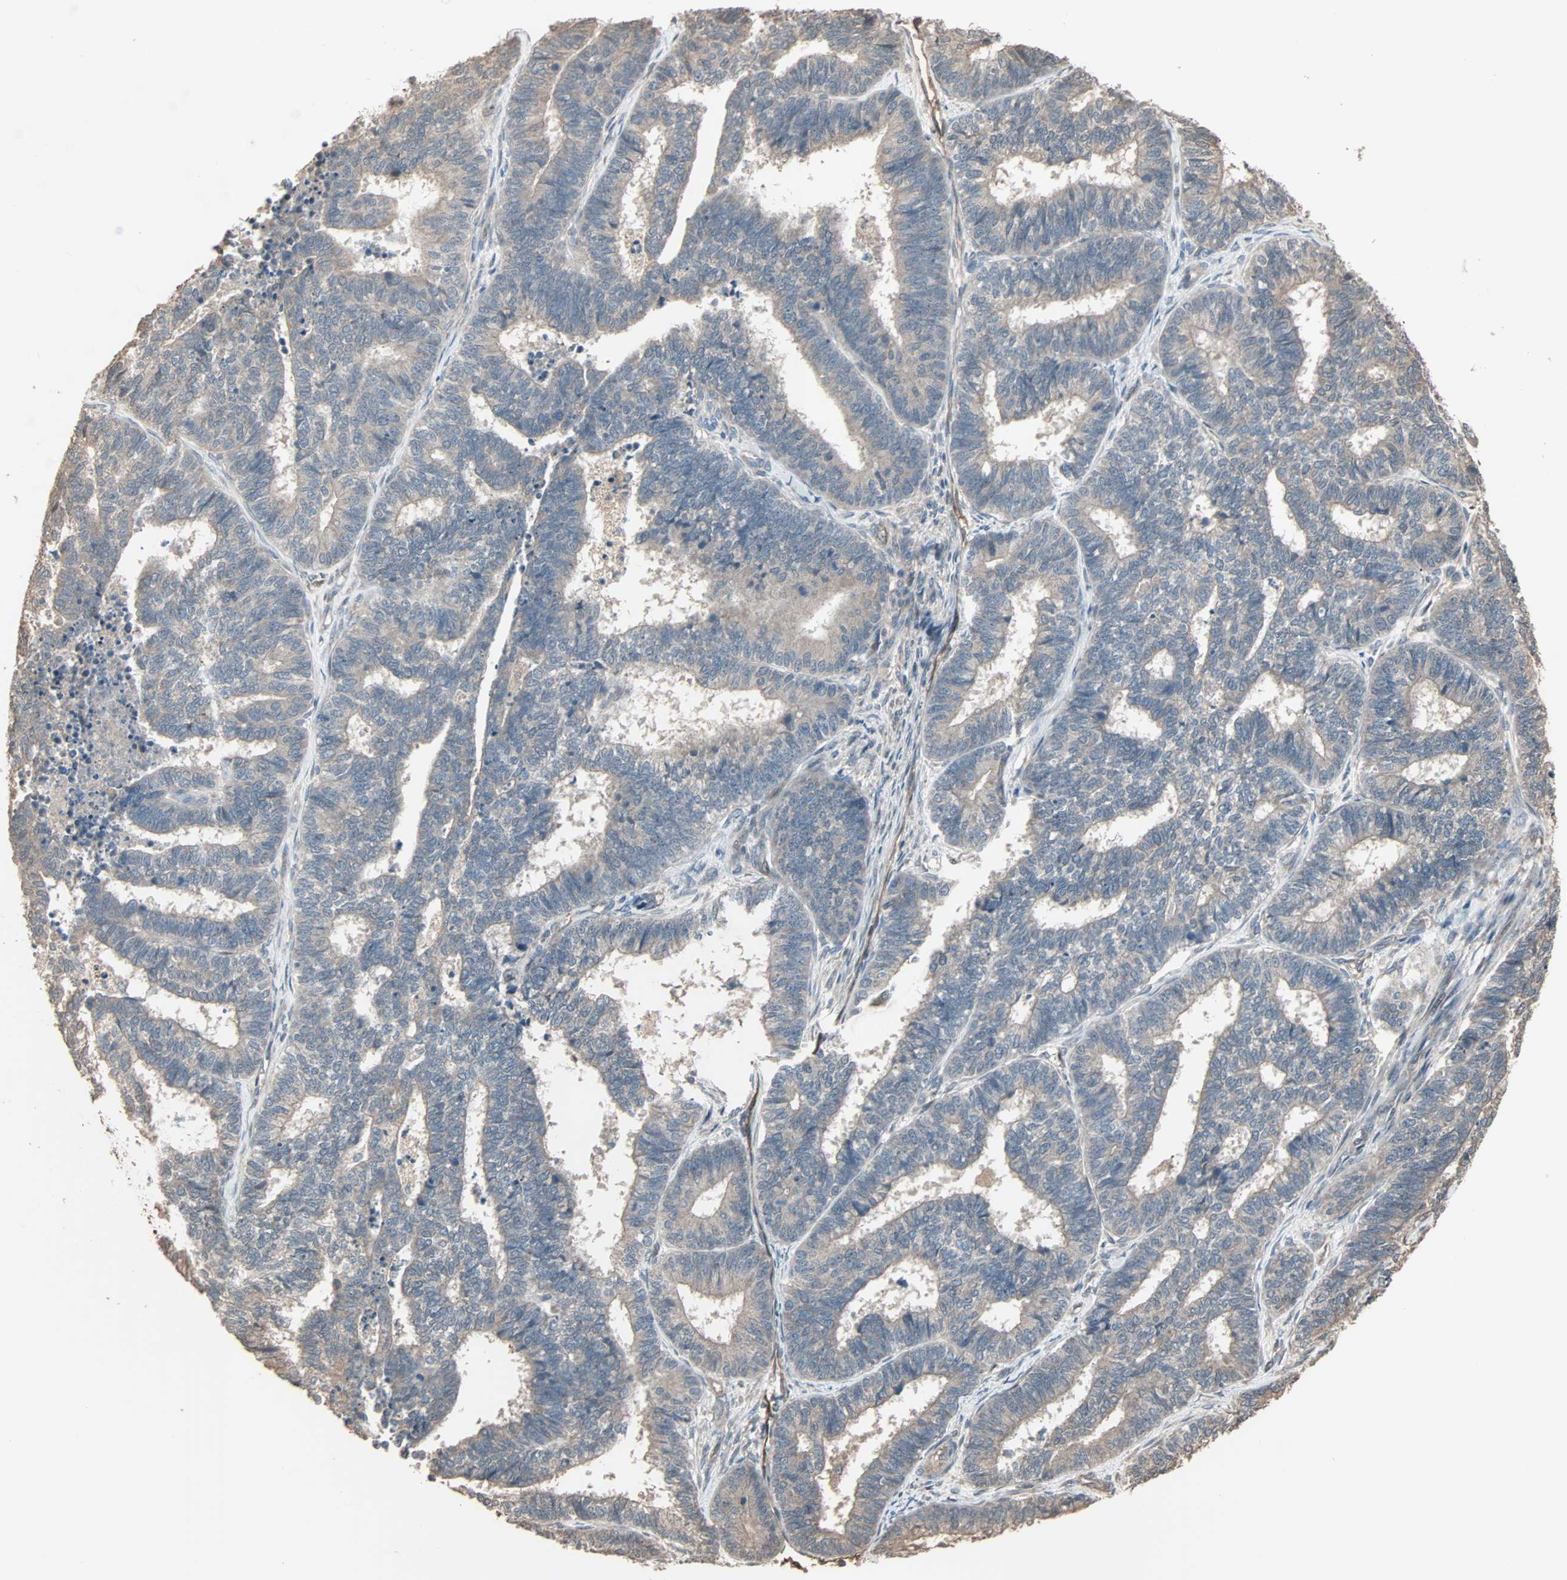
{"staining": {"intensity": "weak", "quantity": "25%-75%", "location": "cytoplasmic/membranous"}, "tissue": "endometrial cancer", "cell_type": "Tumor cells", "image_type": "cancer", "snomed": [{"axis": "morphology", "description": "Adenocarcinoma, NOS"}, {"axis": "topography", "description": "Endometrium"}], "caption": "Immunohistochemical staining of human endometrial cancer (adenocarcinoma) exhibits low levels of weak cytoplasmic/membranous protein expression in about 25%-75% of tumor cells.", "gene": "CALCRL", "patient": {"sex": "female", "age": 70}}